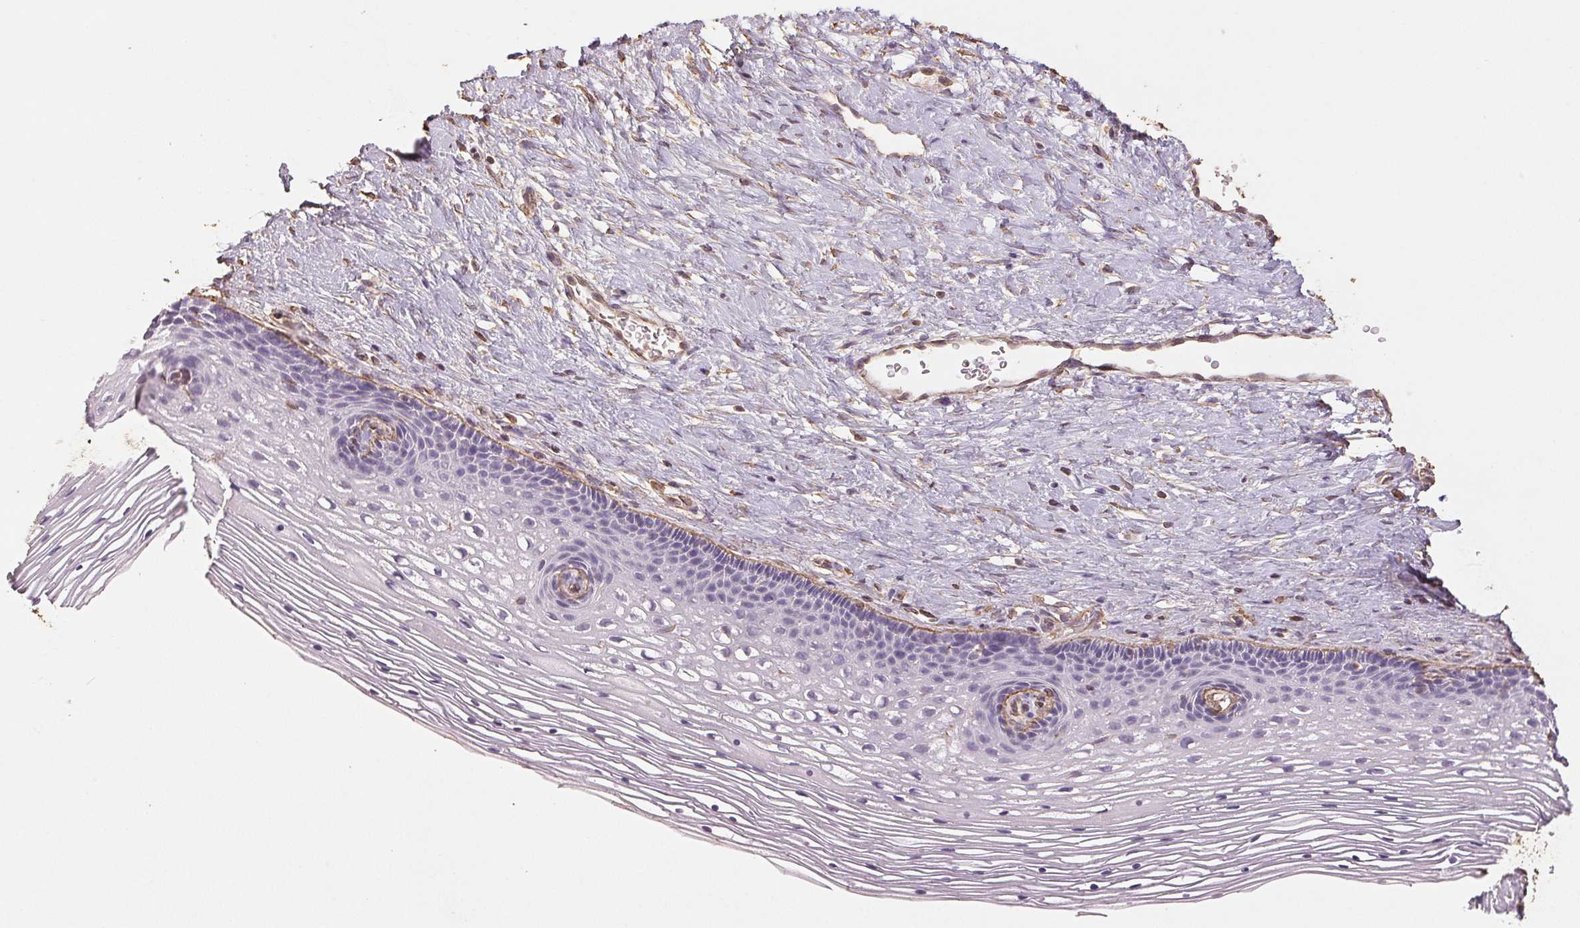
{"staining": {"intensity": "negative", "quantity": "none", "location": "none"}, "tissue": "cervix", "cell_type": "Glandular cells", "image_type": "normal", "snomed": [{"axis": "morphology", "description": "Normal tissue, NOS"}, {"axis": "topography", "description": "Cervix"}], "caption": "Immunohistochemistry (IHC) of normal human cervix exhibits no staining in glandular cells. (DAB immunohistochemistry visualized using brightfield microscopy, high magnification).", "gene": "COL7A1", "patient": {"sex": "female", "age": 34}}